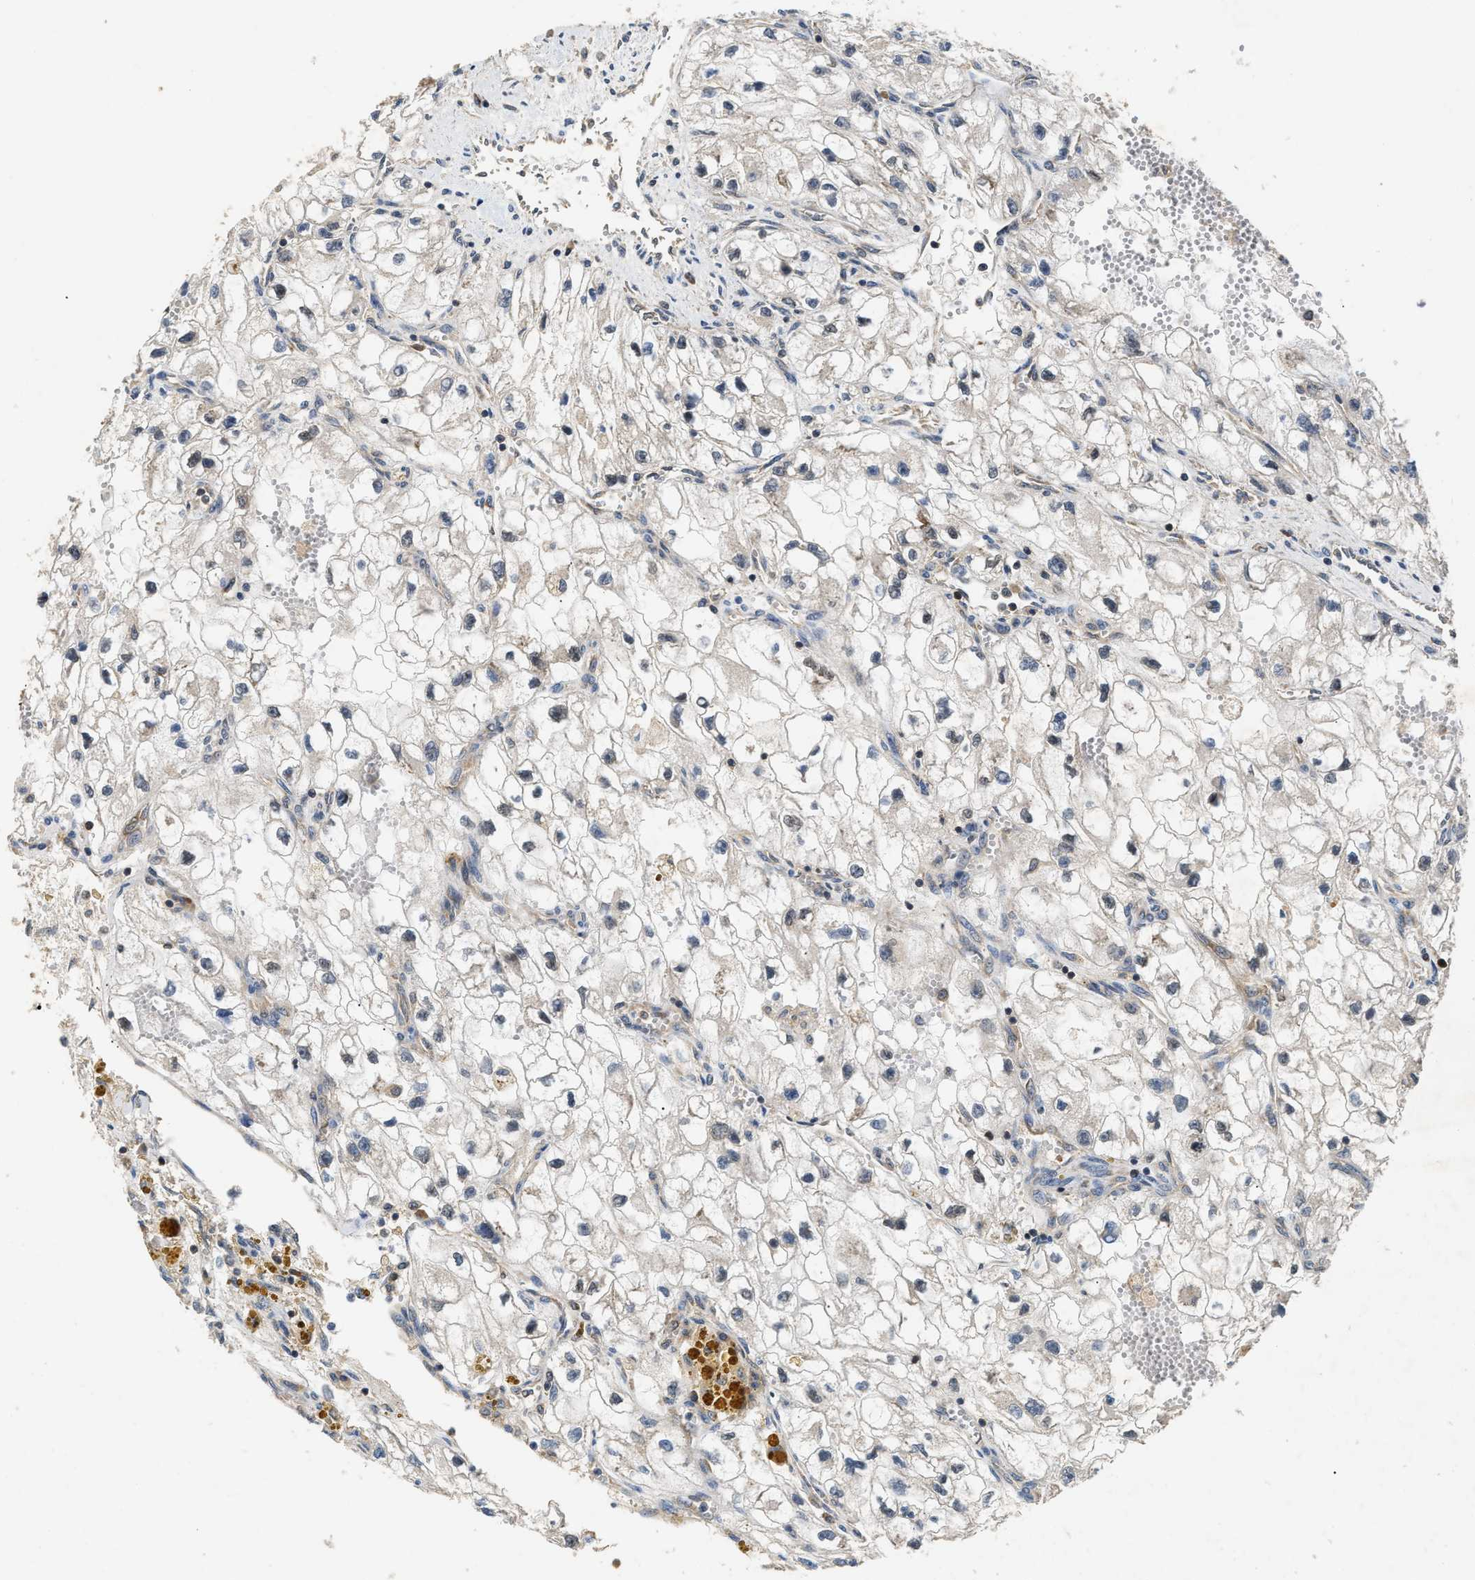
{"staining": {"intensity": "negative", "quantity": "none", "location": "none"}, "tissue": "renal cancer", "cell_type": "Tumor cells", "image_type": "cancer", "snomed": [{"axis": "morphology", "description": "Adenocarcinoma, NOS"}, {"axis": "topography", "description": "Kidney"}], "caption": "High magnification brightfield microscopy of adenocarcinoma (renal) stained with DAB (brown) and counterstained with hematoxylin (blue): tumor cells show no significant expression.", "gene": "DNAJC2", "patient": {"sex": "female", "age": 70}}